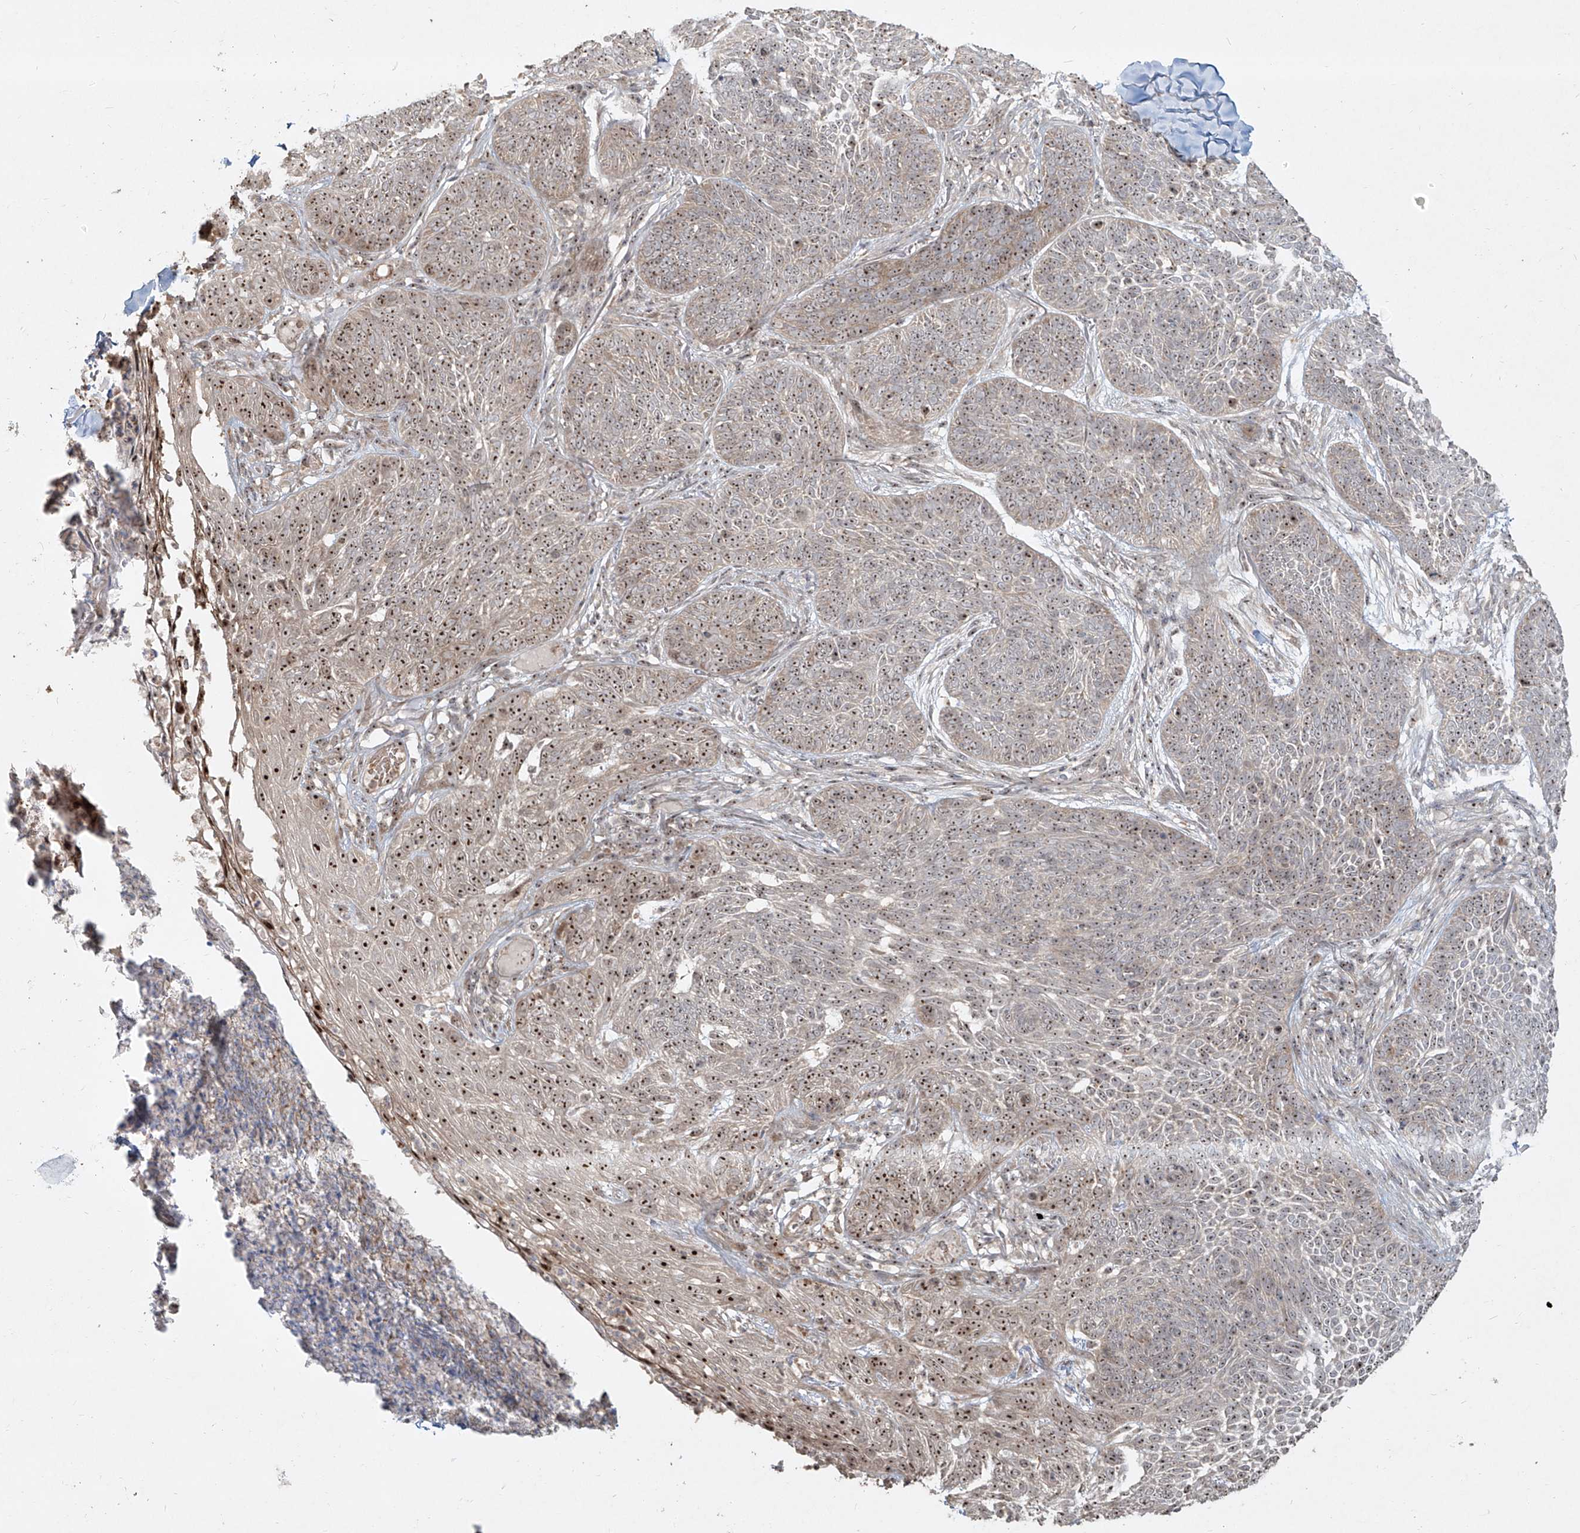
{"staining": {"intensity": "moderate", "quantity": ">75%", "location": "cytoplasmic/membranous,nuclear"}, "tissue": "skin cancer", "cell_type": "Tumor cells", "image_type": "cancer", "snomed": [{"axis": "morphology", "description": "Basal cell carcinoma"}, {"axis": "topography", "description": "Skin"}], "caption": "Skin cancer stained with immunohistochemistry demonstrates moderate cytoplasmic/membranous and nuclear positivity in about >75% of tumor cells.", "gene": "BYSL", "patient": {"sex": "male", "age": 85}}